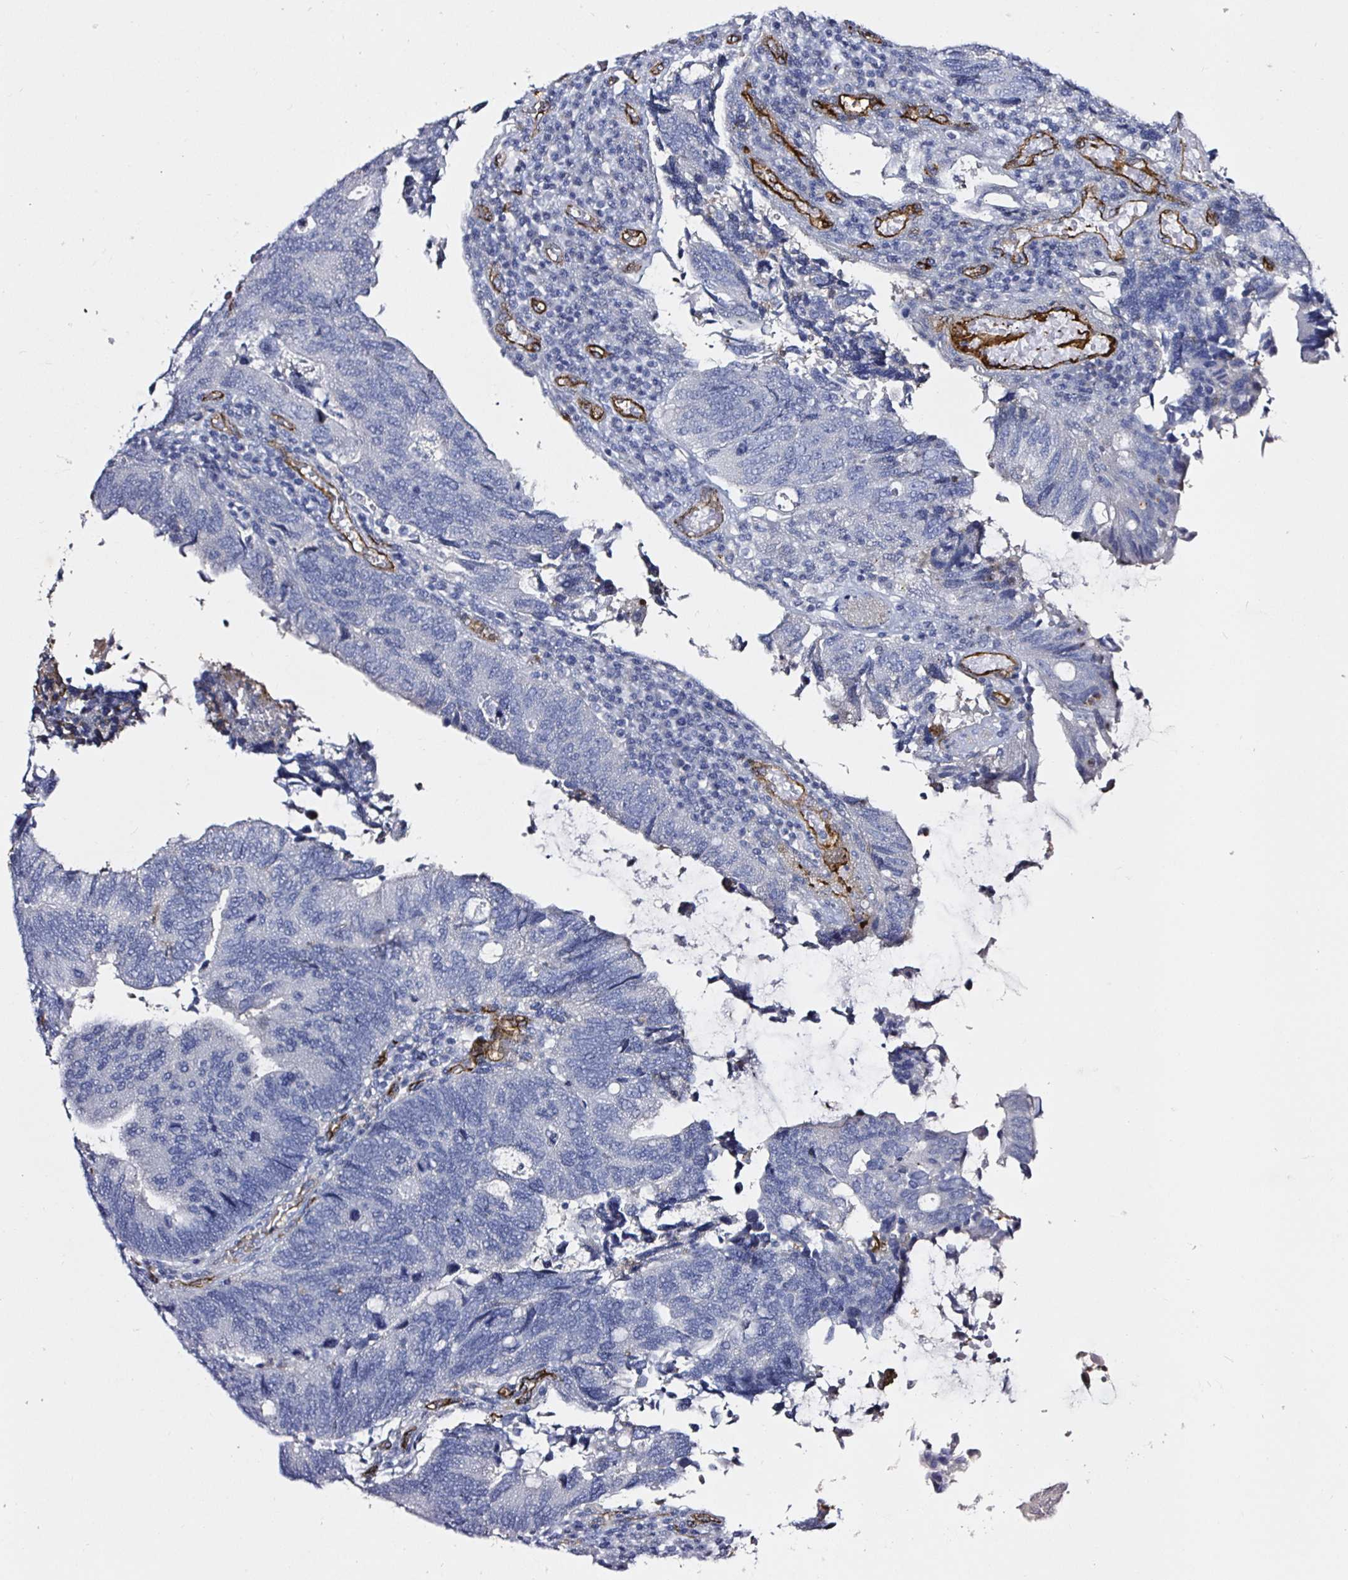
{"staining": {"intensity": "negative", "quantity": "none", "location": "none"}, "tissue": "colorectal cancer", "cell_type": "Tumor cells", "image_type": "cancer", "snomed": [{"axis": "morphology", "description": "Adenocarcinoma, NOS"}, {"axis": "topography", "description": "Colon"}], "caption": "Immunohistochemical staining of human colorectal cancer (adenocarcinoma) demonstrates no significant staining in tumor cells.", "gene": "ACSBG2", "patient": {"sex": "male", "age": 87}}